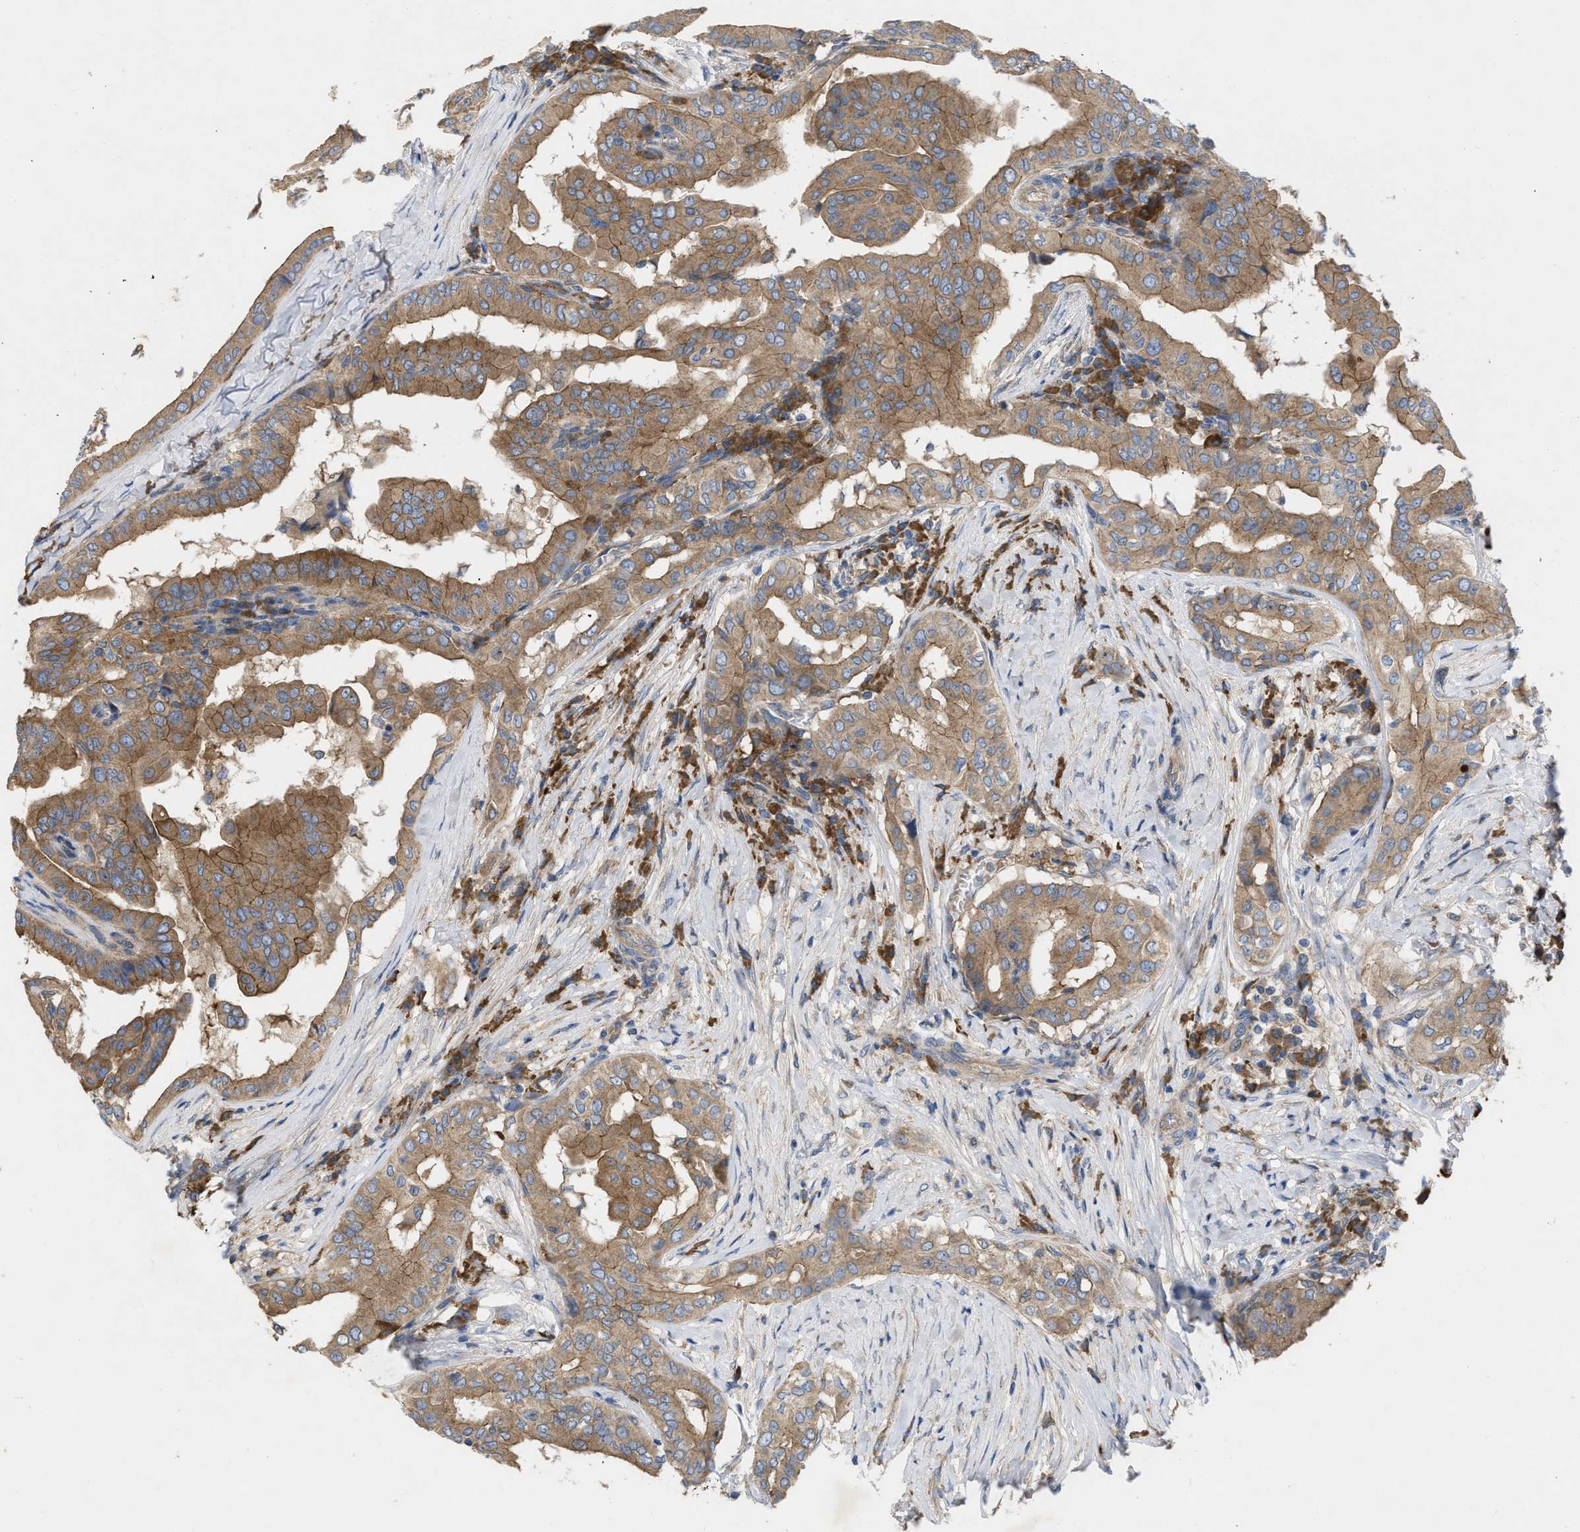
{"staining": {"intensity": "moderate", "quantity": ">75%", "location": "cytoplasmic/membranous"}, "tissue": "thyroid cancer", "cell_type": "Tumor cells", "image_type": "cancer", "snomed": [{"axis": "morphology", "description": "Papillary adenocarcinoma, NOS"}, {"axis": "topography", "description": "Thyroid gland"}], "caption": "IHC image of neoplastic tissue: thyroid papillary adenocarcinoma stained using immunohistochemistry (IHC) reveals medium levels of moderate protein expression localized specifically in the cytoplasmic/membranous of tumor cells, appearing as a cytoplasmic/membranous brown color.", "gene": "TMEM131", "patient": {"sex": "male", "age": 33}}